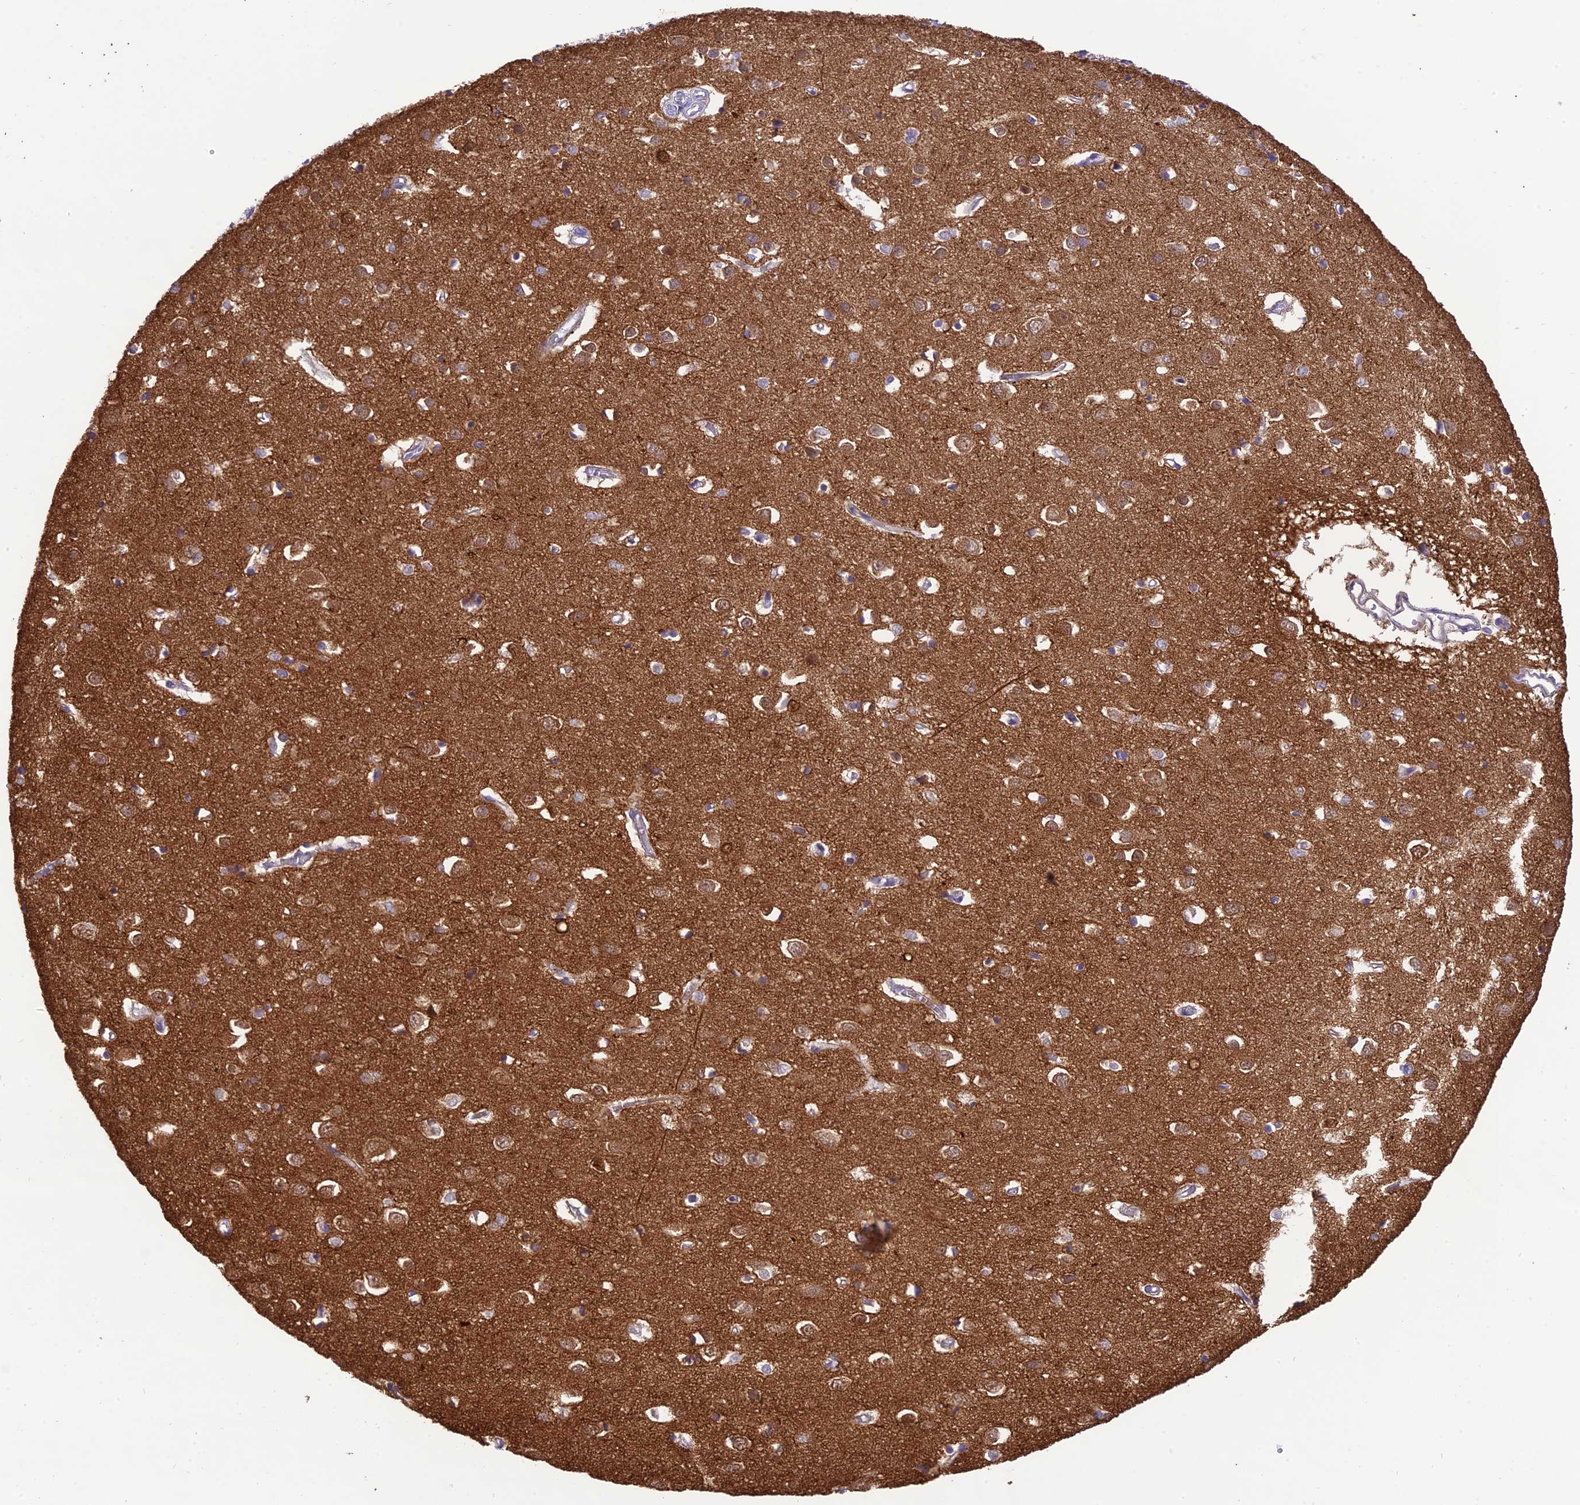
{"staining": {"intensity": "negative", "quantity": "none", "location": "none"}, "tissue": "cerebral cortex", "cell_type": "Endothelial cells", "image_type": "normal", "snomed": [{"axis": "morphology", "description": "Normal tissue, NOS"}, {"axis": "topography", "description": "Cerebral cortex"}], "caption": "High power microscopy micrograph of an immunohistochemistry micrograph of normal cerebral cortex, revealing no significant staining in endothelial cells. The staining is performed using DAB (3,3'-diaminobenzidine) brown chromogen with nuclei counter-stained in using hematoxylin.", "gene": "XPO7", "patient": {"sex": "female", "age": 64}}